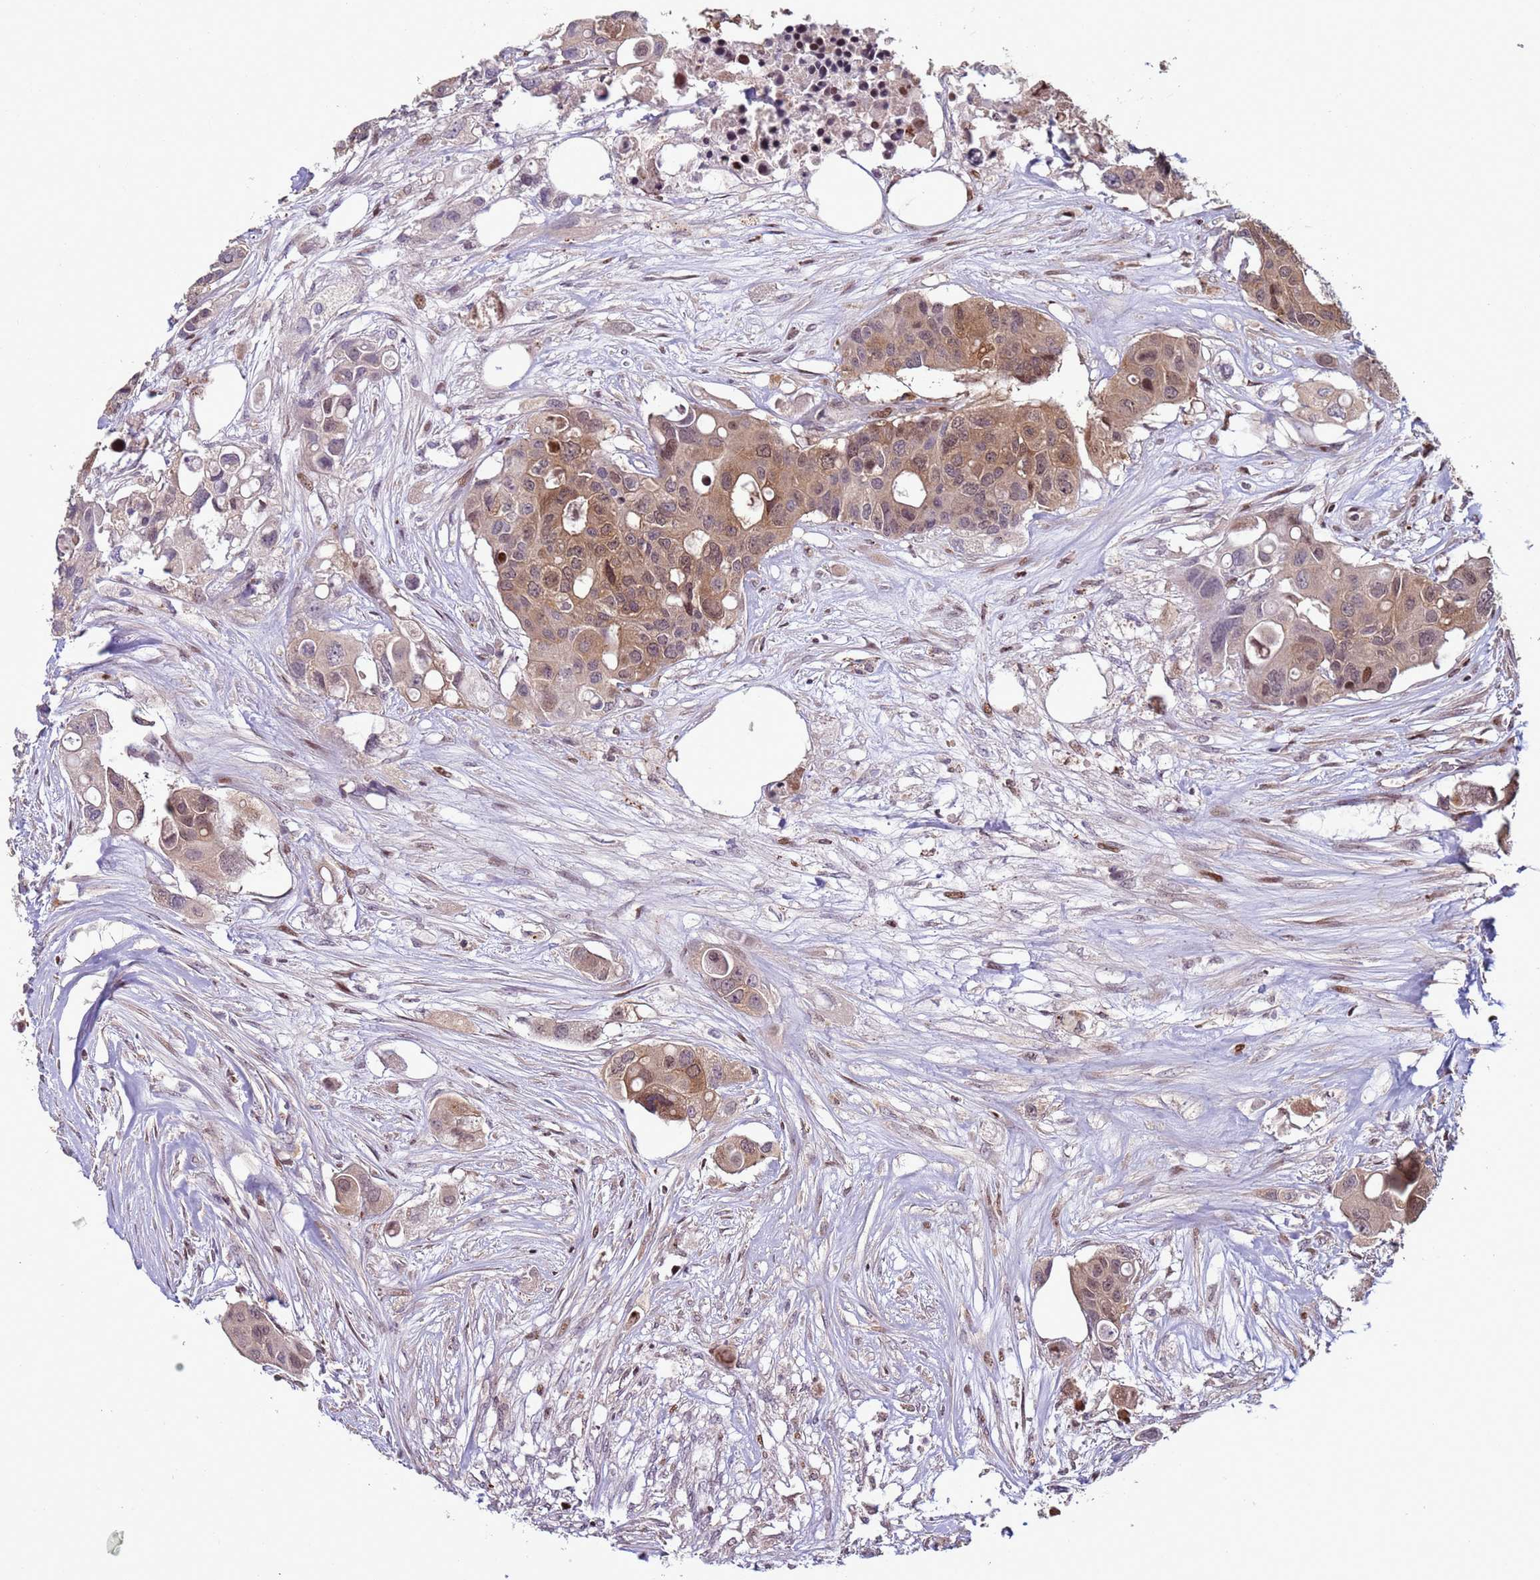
{"staining": {"intensity": "moderate", "quantity": "25%-75%", "location": "cytoplasmic/membranous"}, "tissue": "colorectal cancer", "cell_type": "Tumor cells", "image_type": "cancer", "snomed": [{"axis": "morphology", "description": "Adenocarcinoma, NOS"}, {"axis": "topography", "description": "Colon"}], "caption": "The photomicrograph exhibits immunohistochemical staining of colorectal cancer. There is moderate cytoplasmic/membranous expression is identified in about 25%-75% of tumor cells.", "gene": "HGH1", "patient": {"sex": "male", "age": 77}}